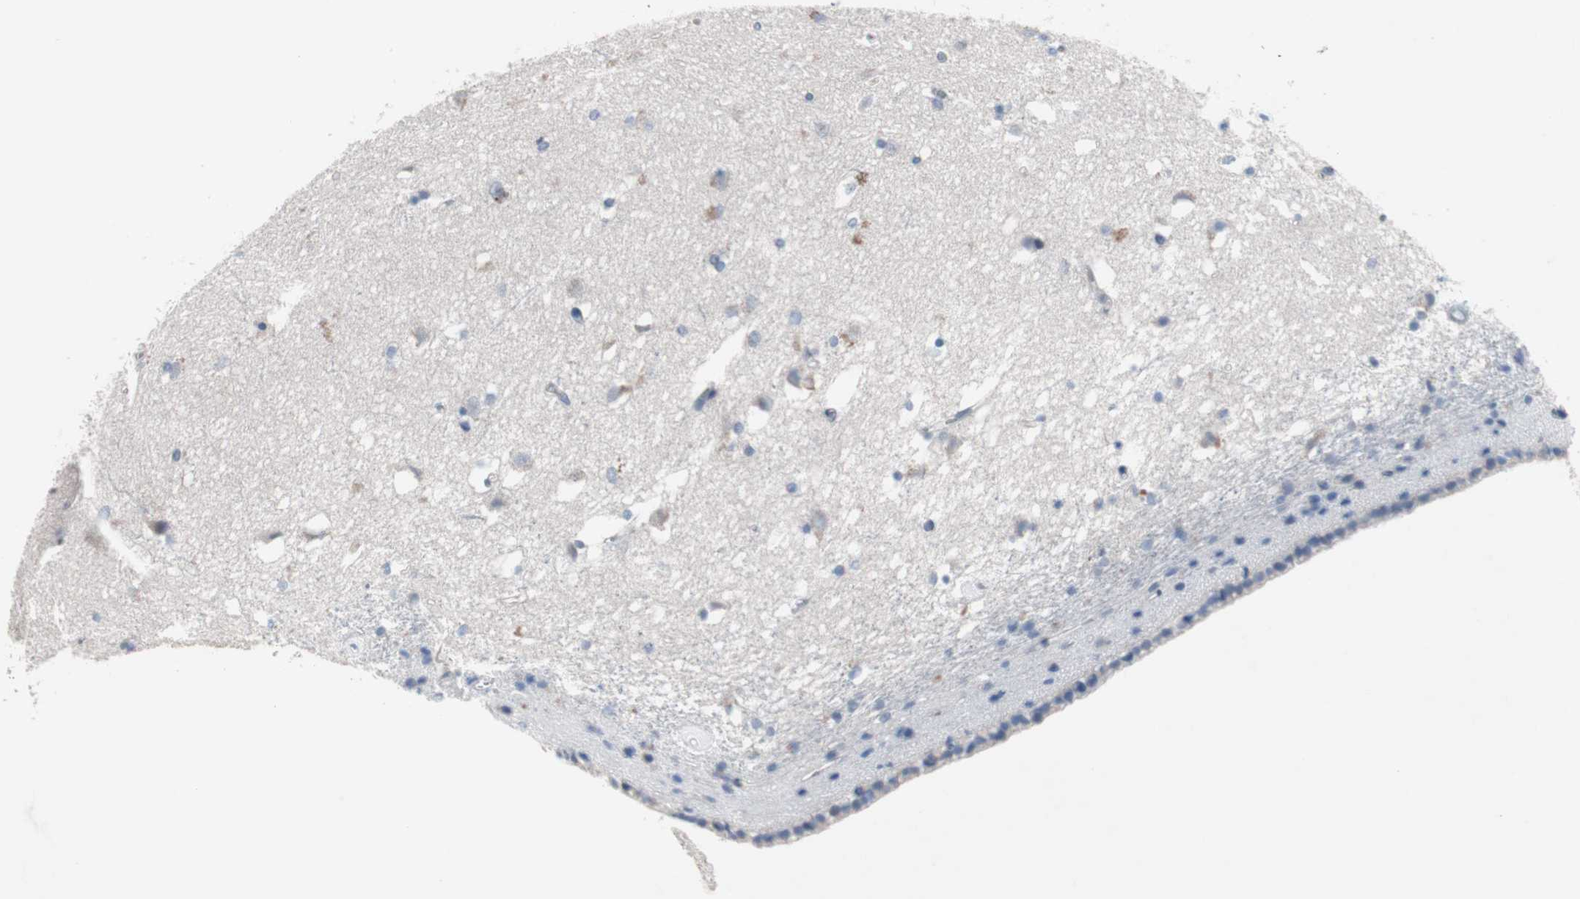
{"staining": {"intensity": "negative", "quantity": "none", "location": "none"}, "tissue": "caudate", "cell_type": "Glial cells", "image_type": "normal", "snomed": [{"axis": "morphology", "description": "Normal tissue, NOS"}, {"axis": "topography", "description": "Lateral ventricle wall"}], "caption": "Glial cells show no significant staining in normal caudate.", "gene": "ULBP1", "patient": {"sex": "female", "age": 19}}